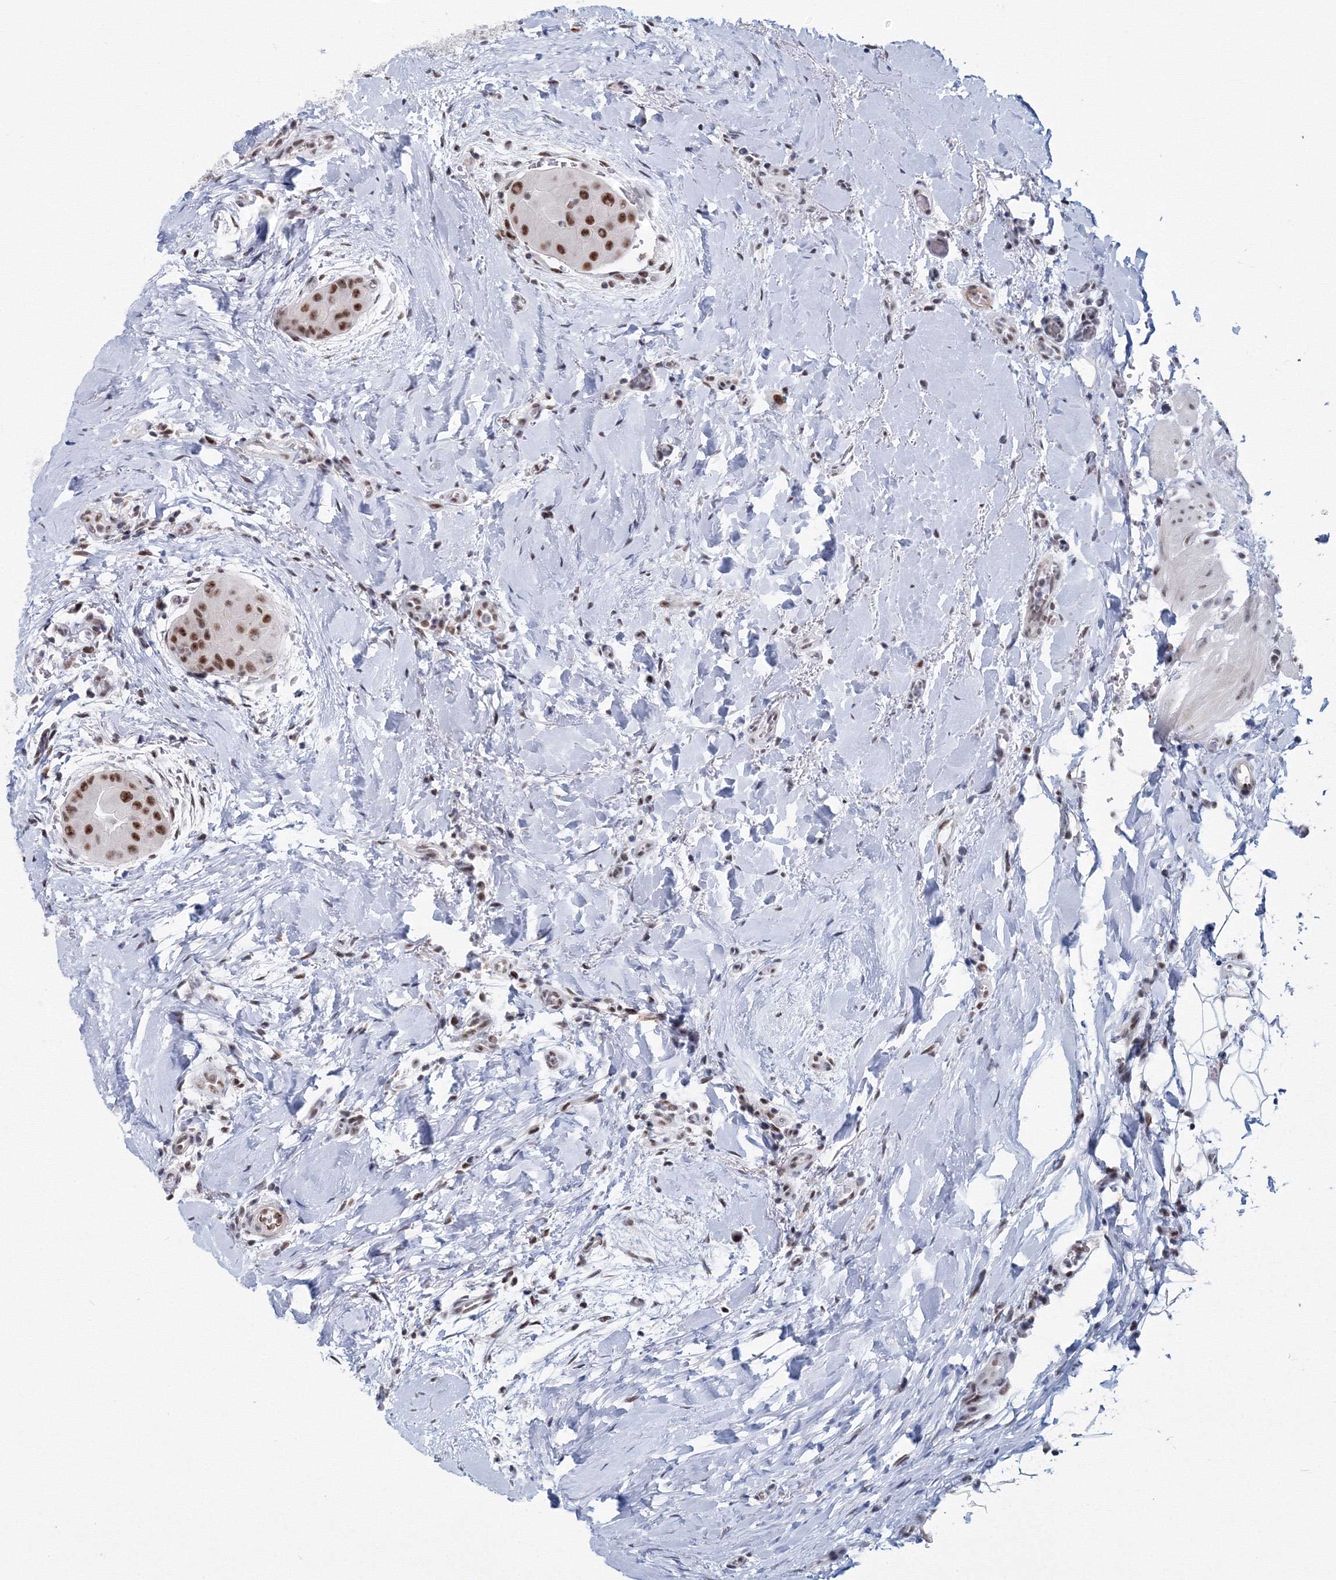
{"staining": {"intensity": "strong", "quantity": ">75%", "location": "nuclear"}, "tissue": "thyroid cancer", "cell_type": "Tumor cells", "image_type": "cancer", "snomed": [{"axis": "morphology", "description": "Papillary adenocarcinoma, NOS"}, {"axis": "topography", "description": "Thyroid gland"}], "caption": "Protein staining shows strong nuclear positivity in about >75% of tumor cells in thyroid cancer.", "gene": "SF3B6", "patient": {"sex": "male", "age": 33}}